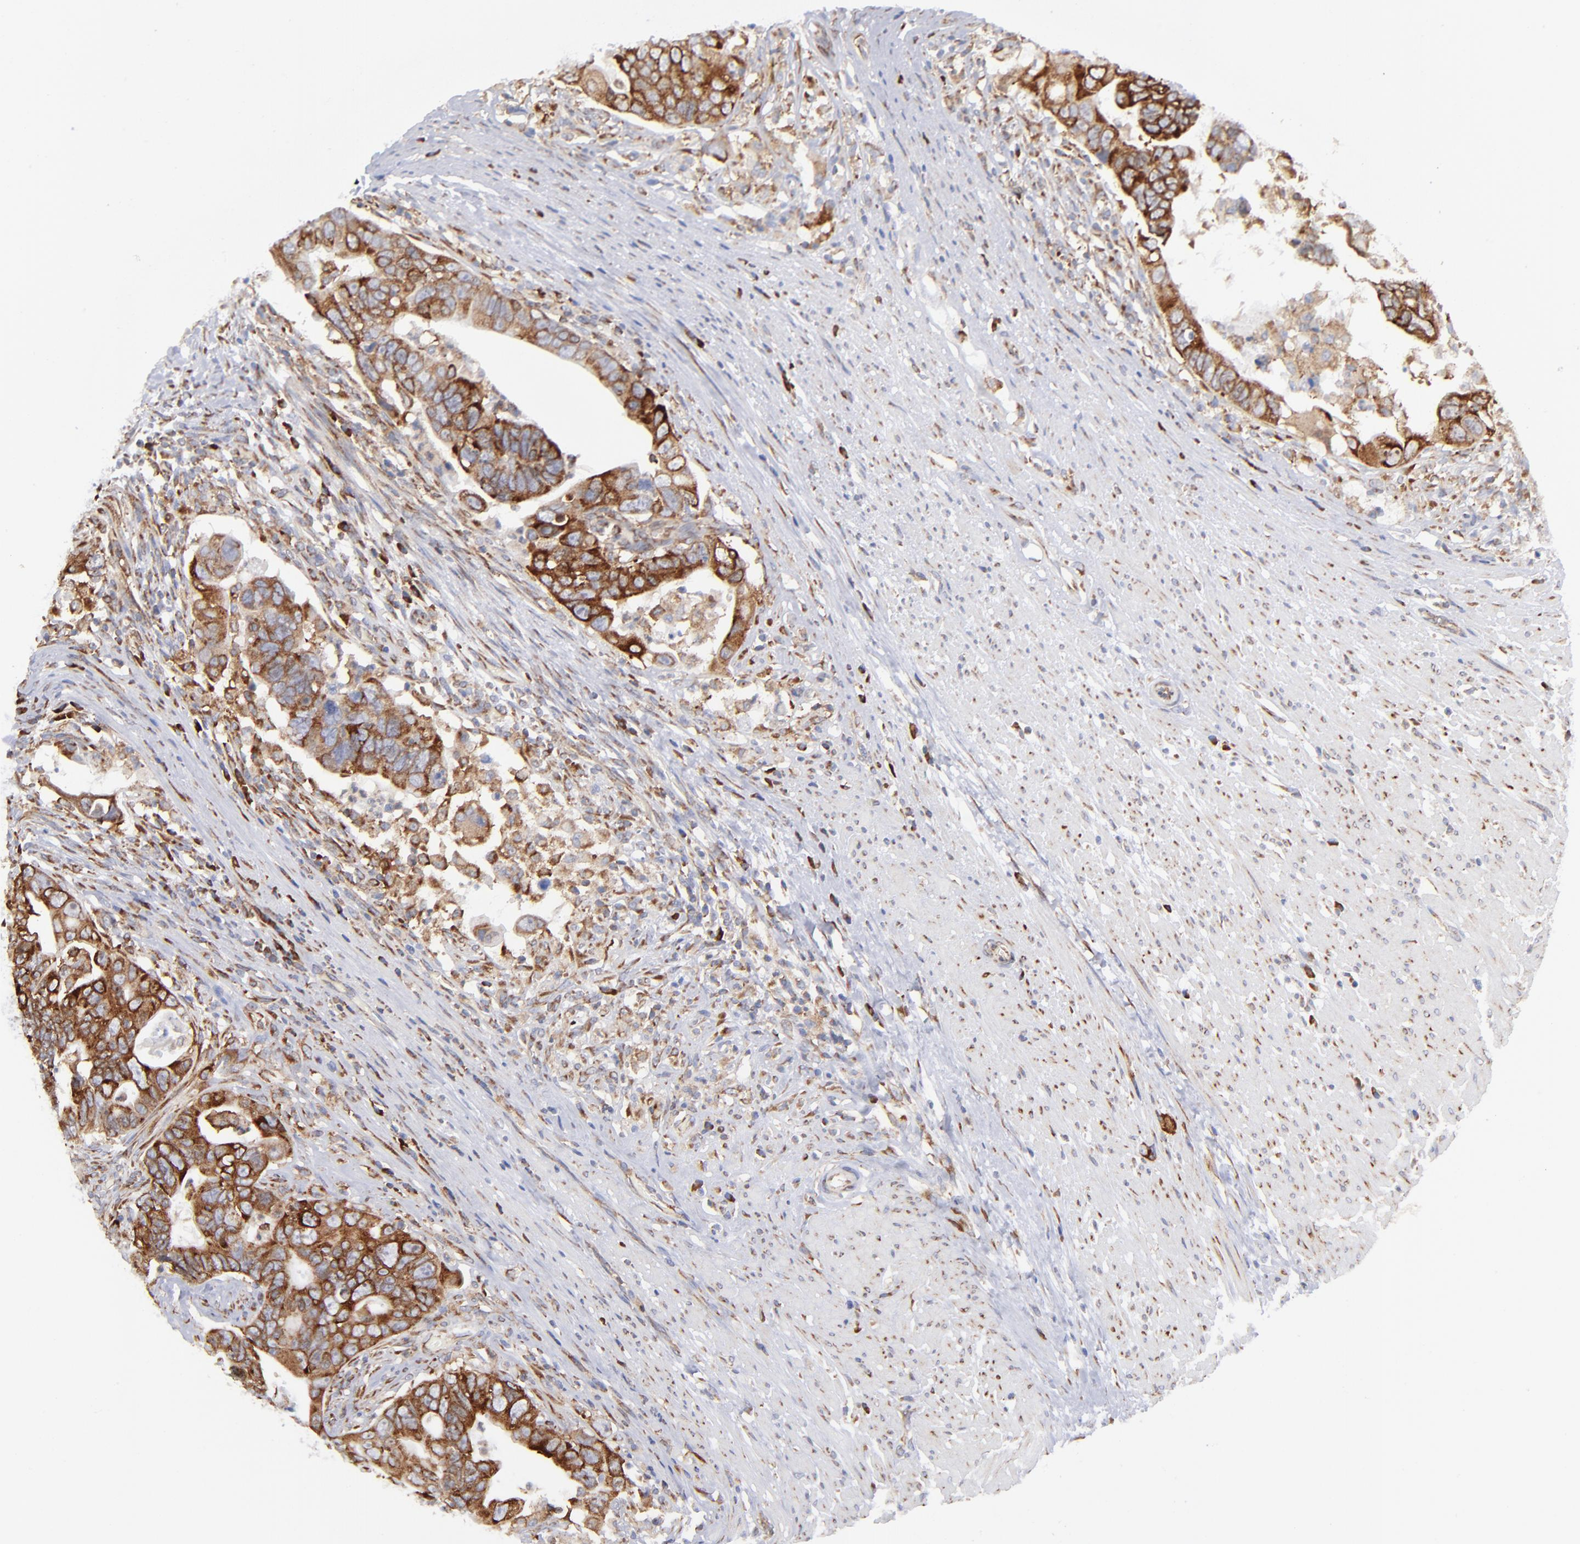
{"staining": {"intensity": "strong", "quantity": ">75%", "location": "cytoplasmic/membranous"}, "tissue": "colorectal cancer", "cell_type": "Tumor cells", "image_type": "cancer", "snomed": [{"axis": "morphology", "description": "Adenocarcinoma, NOS"}, {"axis": "topography", "description": "Rectum"}], "caption": "High-magnification brightfield microscopy of colorectal cancer stained with DAB (brown) and counterstained with hematoxylin (blue). tumor cells exhibit strong cytoplasmic/membranous positivity is identified in approximately>75% of cells. (Stains: DAB in brown, nuclei in blue, Microscopy: brightfield microscopy at high magnification).", "gene": "EIF2AK2", "patient": {"sex": "male", "age": 53}}